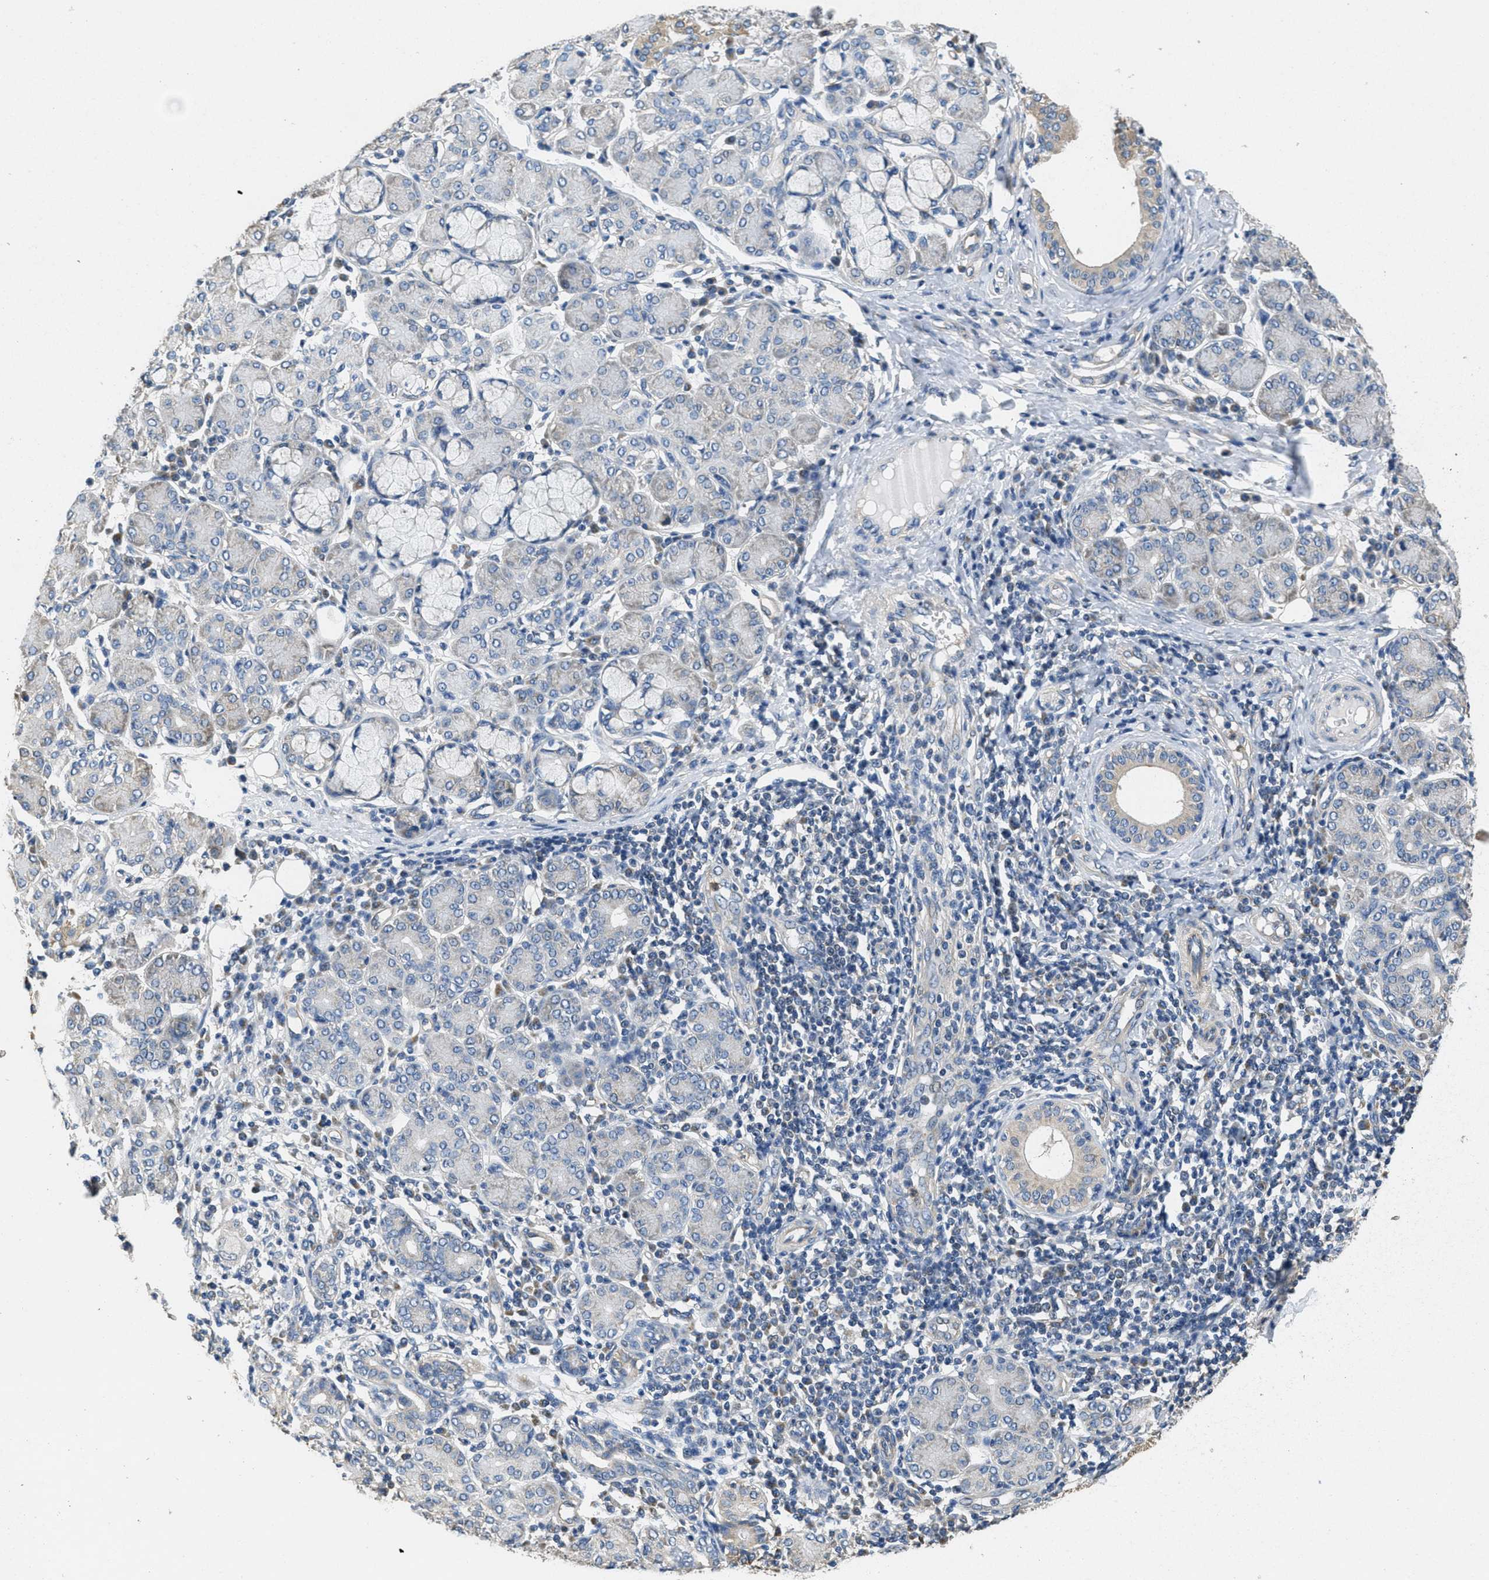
{"staining": {"intensity": "moderate", "quantity": "<25%", "location": "cytoplasmic/membranous"}, "tissue": "salivary gland", "cell_type": "Glandular cells", "image_type": "normal", "snomed": [{"axis": "morphology", "description": "Normal tissue, NOS"}, {"axis": "morphology", "description": "Inflammation, NOS"}, {"axis": "topography", "description": "Lymph node"}, {"axis": "topography", "description": "Salivary gland"}], "caption": "Immunohistochemical staining of normal salivary gland exhibits moderate cytoplasmic/membranous protein expression in approximately <25% of glandular cells. (DAB = brown stain, brightfield microscopy at high magnification).", "gene": "TOMM70", "patient": {"sex": "male", "age": 3}}